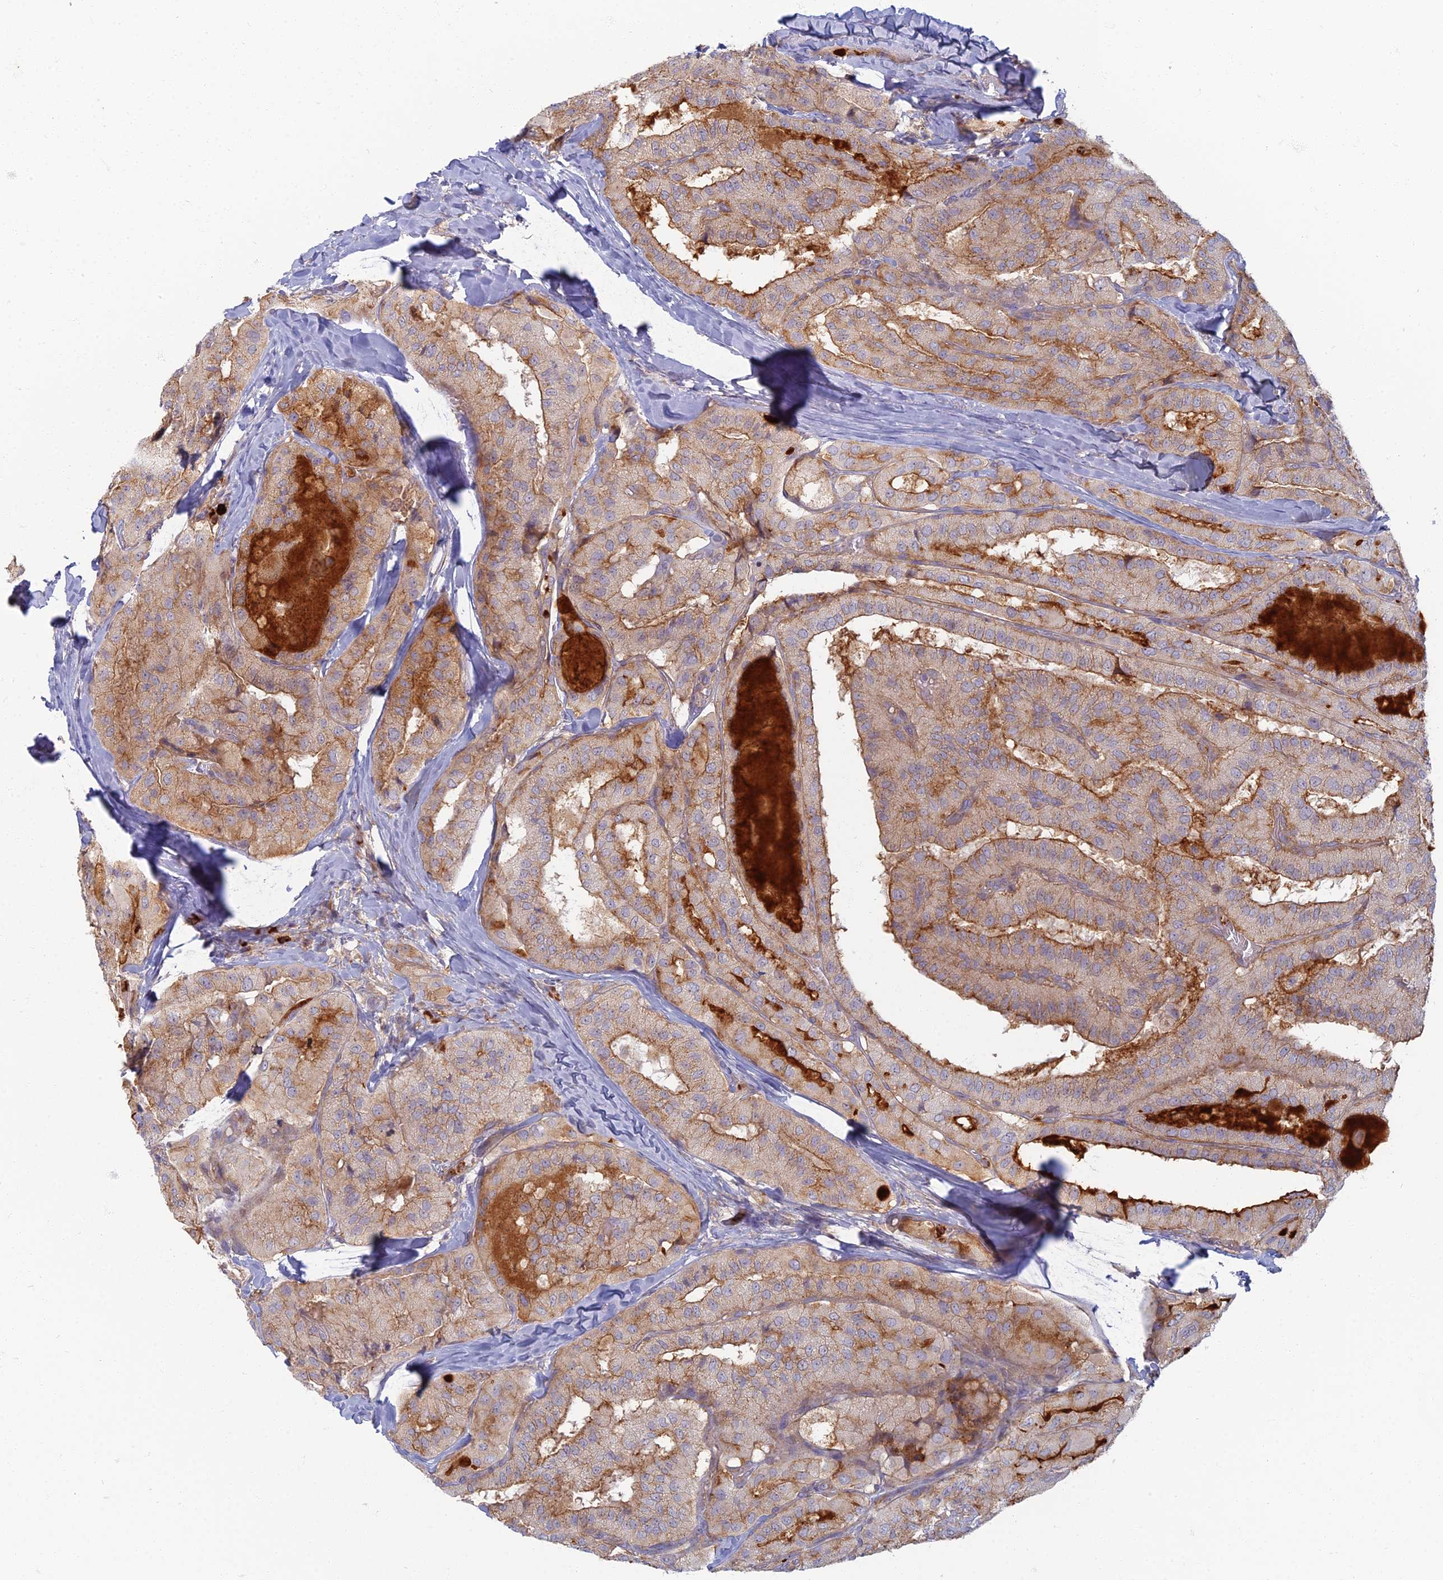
{"staining": {"intensity": "moderate", "quantity": ">75%", "location": "cytoplasmic/membranous"}, "tissue": "thyroid cancer", "cell_type": "Tumor cells", "image_type": "cancer", "snomed": [{"axis": "morphology", "description": "Normal tissue, NOS"}, {"axis": "morphology", "description": "Papillary adenocarcinoma, NOS"}, {"axis": "topography", "description": "Thyroid gland"}], "caption": "This histopathology image displays thyroid papillary adenocarcinoma stained with IHC to label a protein in brown. The cytoplasmic/membranous of tumor cells show moderate positivity for the protein. Nuclei are counter-stained blue.", "gene": "PROX2", "patient": {"sex": "female", "age": 59}}